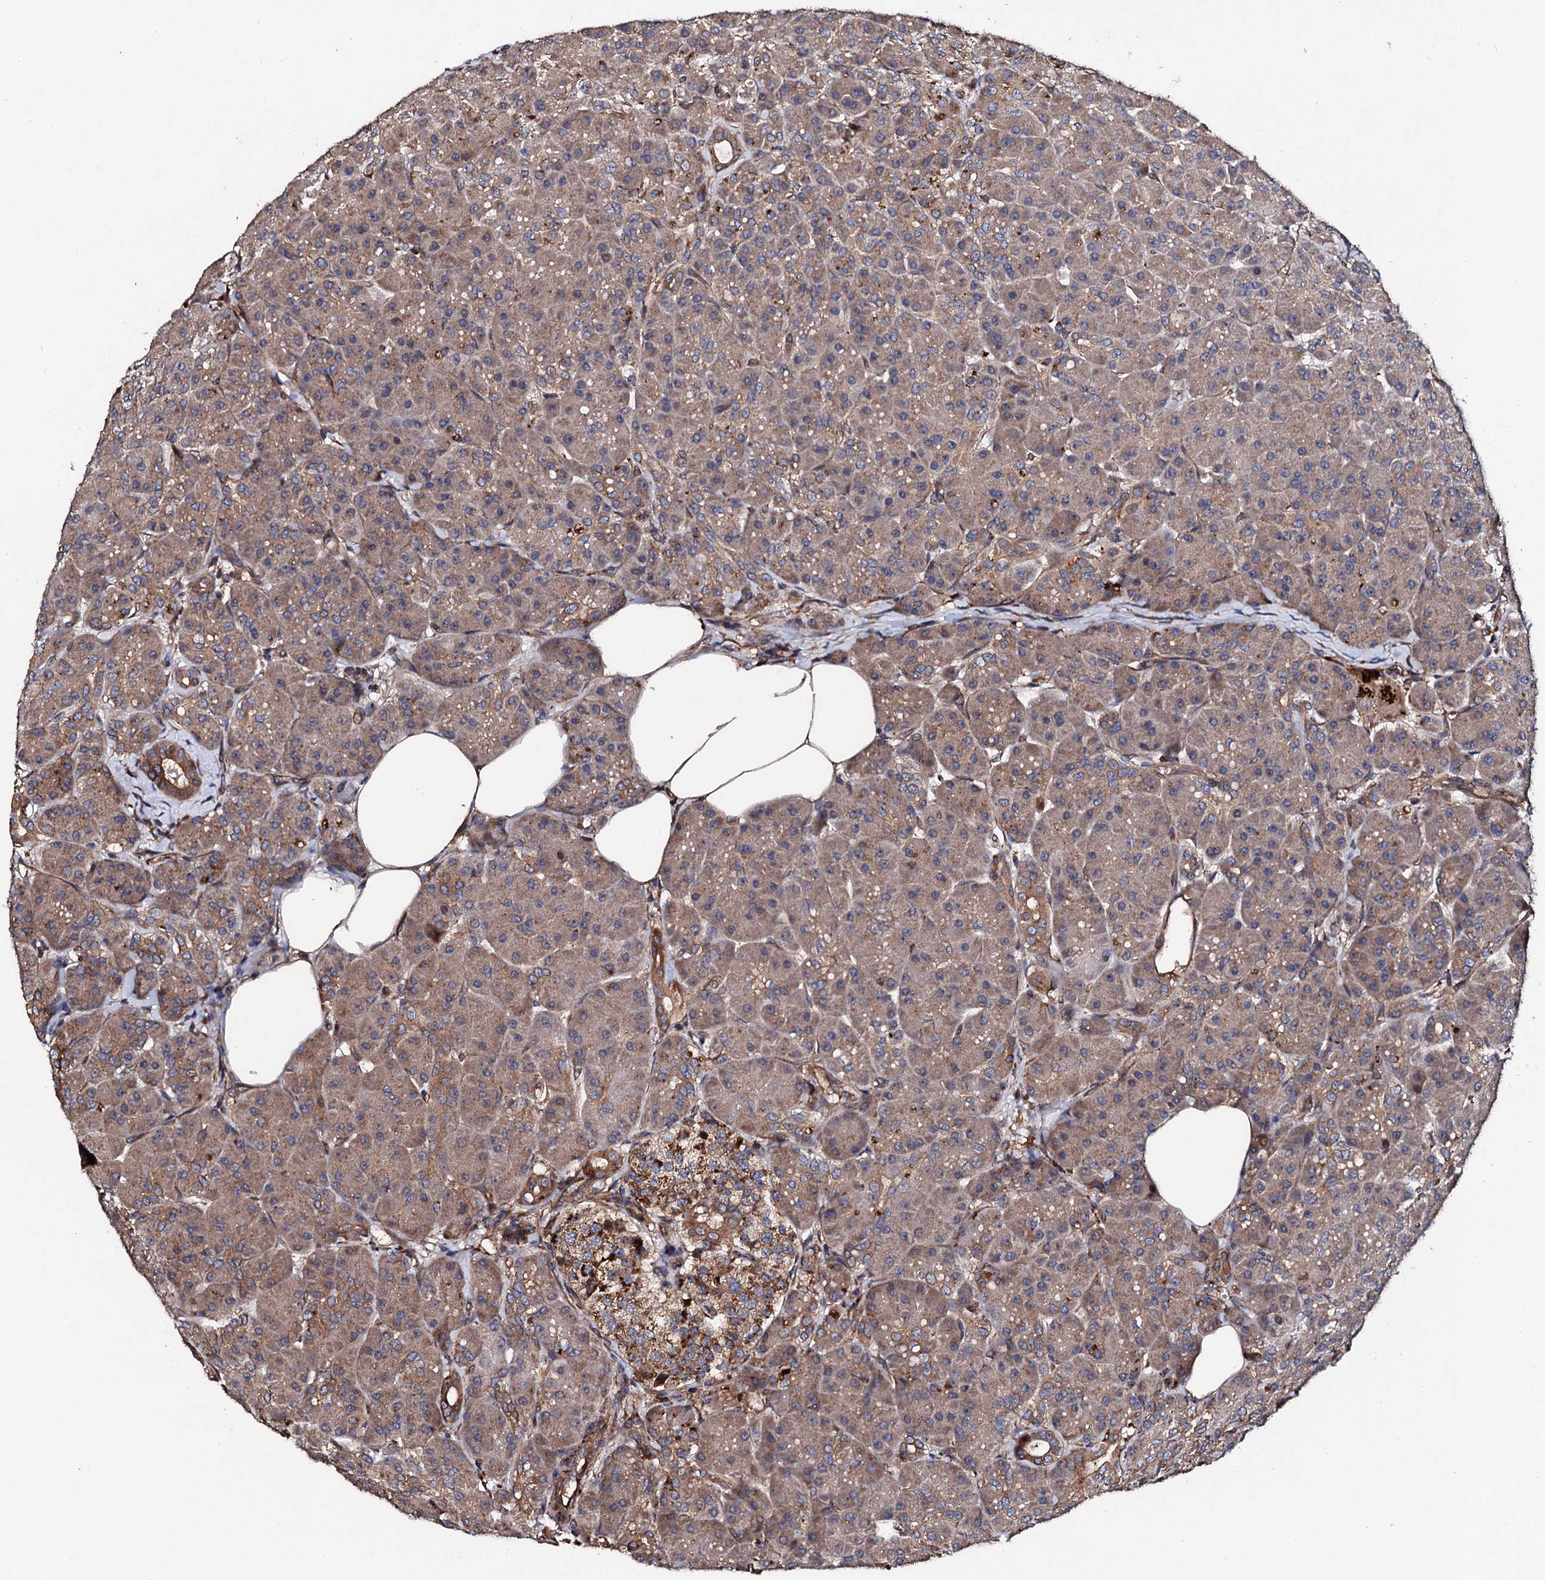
{"staining": {"intensity": "moderate", "quantity": ">75%", "location": "cytoplasmic/membranous"}, "tissue": "pancreas", "cell_type": "Exocrine glandular cells", "image_type": "normal", "snomed": [{"axis": "morphology", "description": "Normal tissue, NOS"}, {"axis": "topography", "description": "Pancreas"}], "caption": "Normal pancreas reveals moderate cytoplasmic/membranous staining in approximately >75% of exocrine glandular cells, visualized by immunohistochemistry. Immunohistochemistry stains the protein of interest in brown and the nuclei are stained blue.", "gene": "CKAP5", "patient": {"sex": "male", "age": 63}}